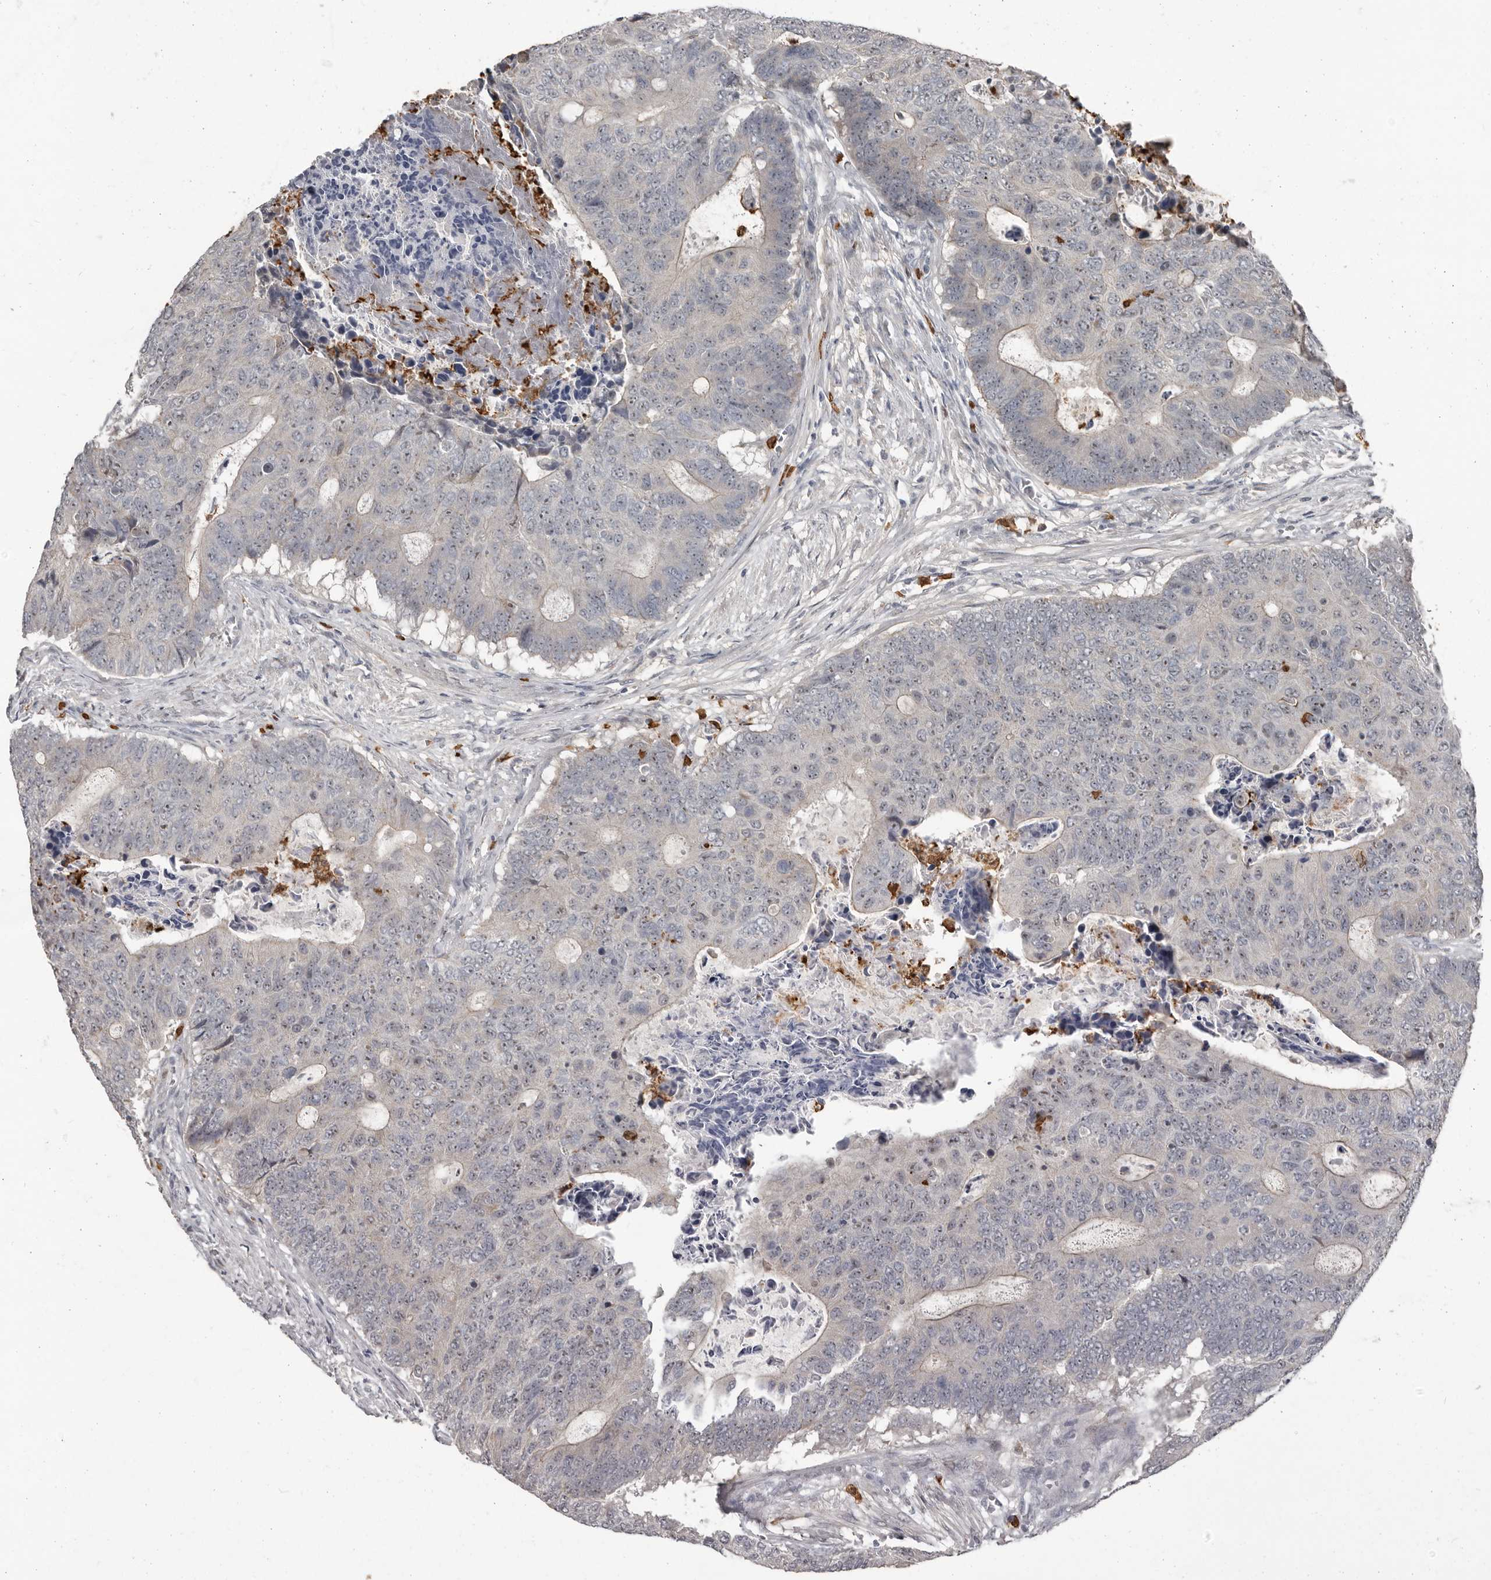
{"staining": {"intensity": "negative", "quantity": "none", "location": "none"}, "tissue": "colorectal cancer", "cell_type": "Tumor cells", "image_type": "cancer", "snomed": [{"axis": "morphology", "description": "Adenocarcinoma, NOS"}, {"axis": "topography", "description": "Colon"}], "caption": "An image of colorectal cancer (adenocarcinoma) stained for a protein demonstrates no brown staining in tumor cells. (DAB (3,3'-diaminobenzidine) IHC with hematoxylin counter stain).", "gene": "GPR157", "patient": {"sex": "male", "age": 87}}